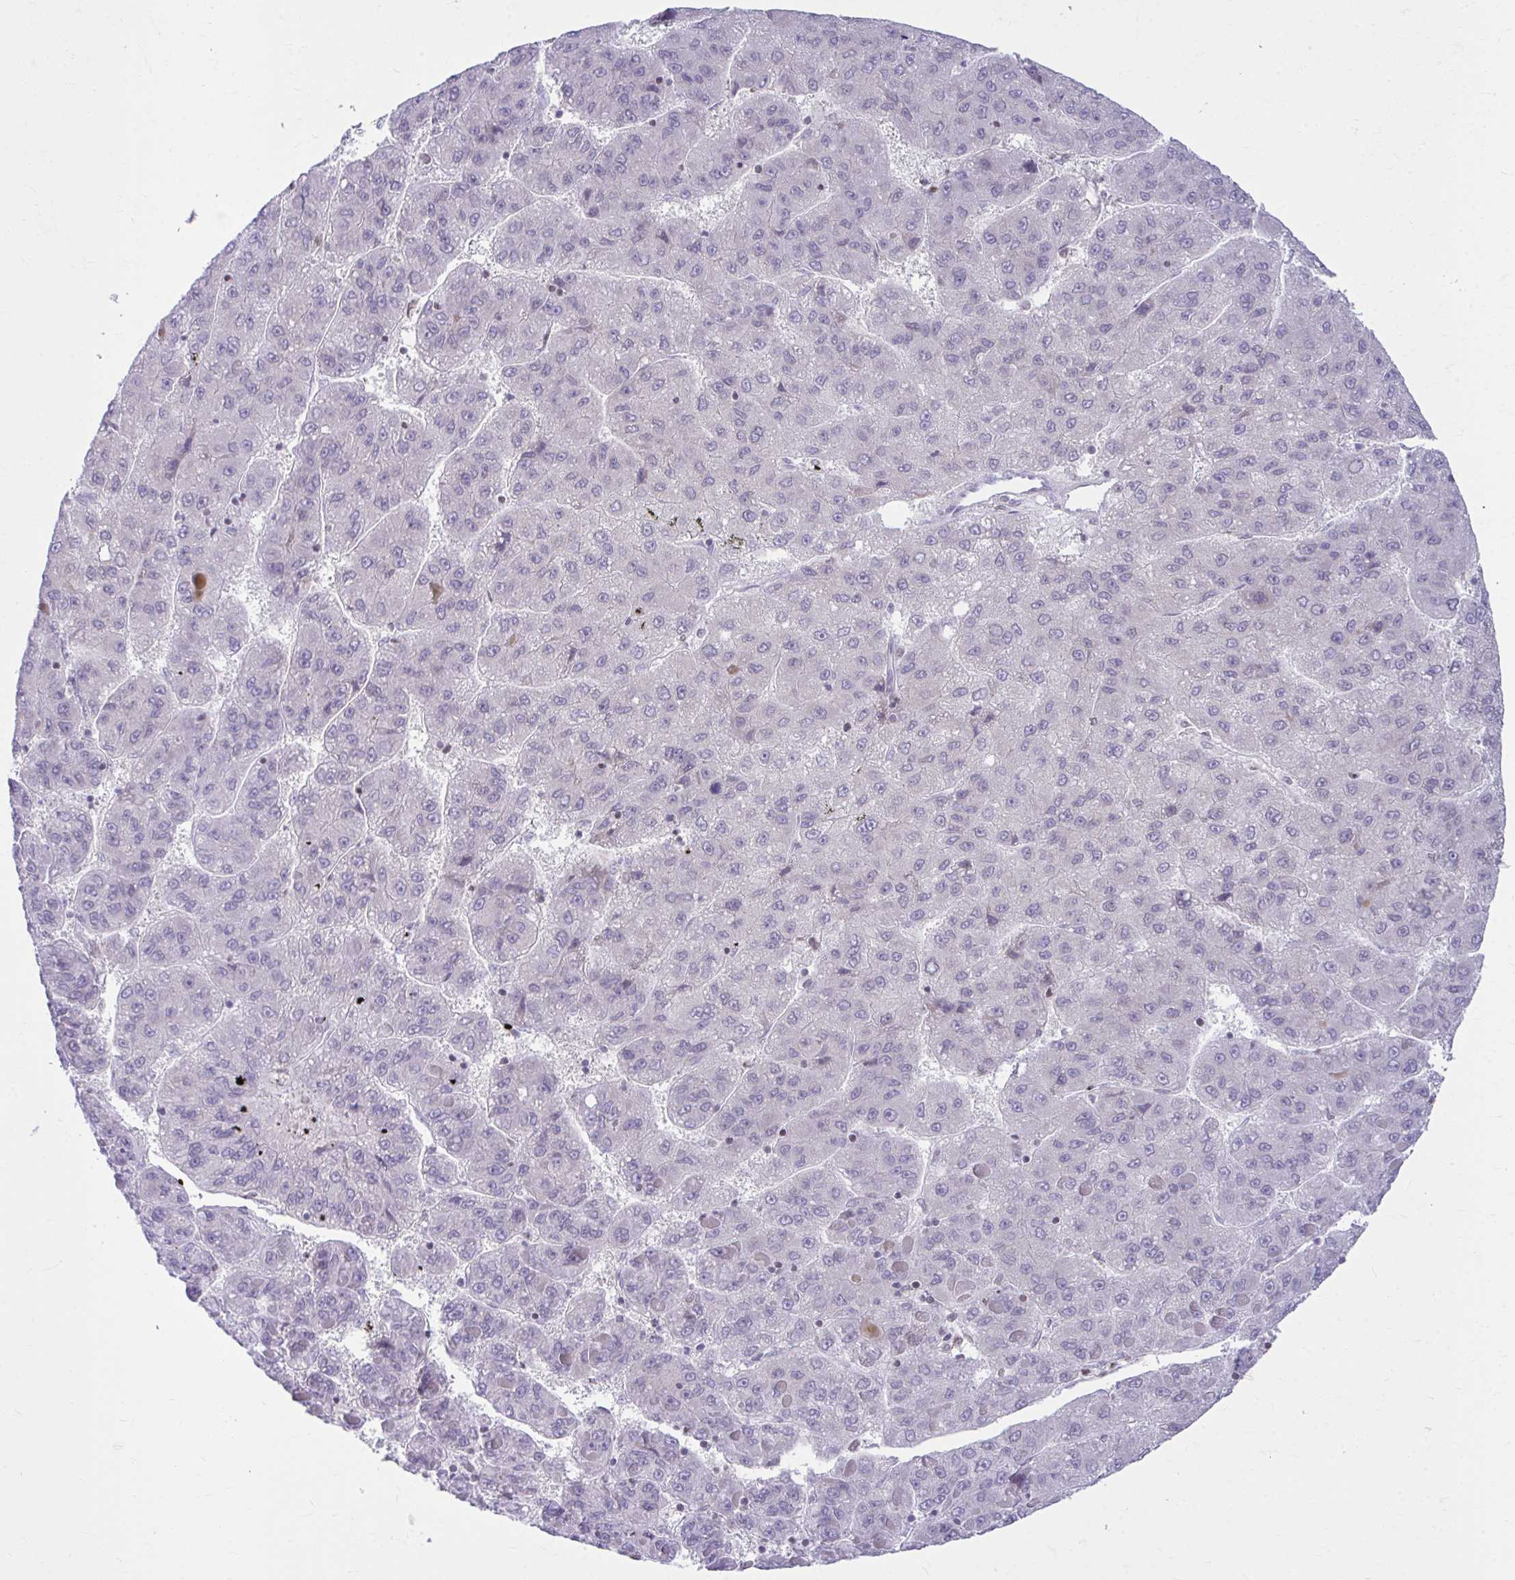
{"staining": {"intensity": "negative", "quantity": "none", "location": "none"}, "tissue": "liver cancer", "cell_type": "Tumor cells", "image_type": "cancer", "snomed": [{"axis": "morphology", "description": "Carcinoma, Hepatocellular, NOS"}, {"axis": "topography", "description": "Liver"}], "caption": "Hepatocellular carcinoma (liver) was stained to show a protein in brown. There is no significant positivity in tumor cells. (DAB immunohistochemistry (IHC), high magnification).", "gene": "OR7A5", "patient": {"sex": "female", "age": 82}}